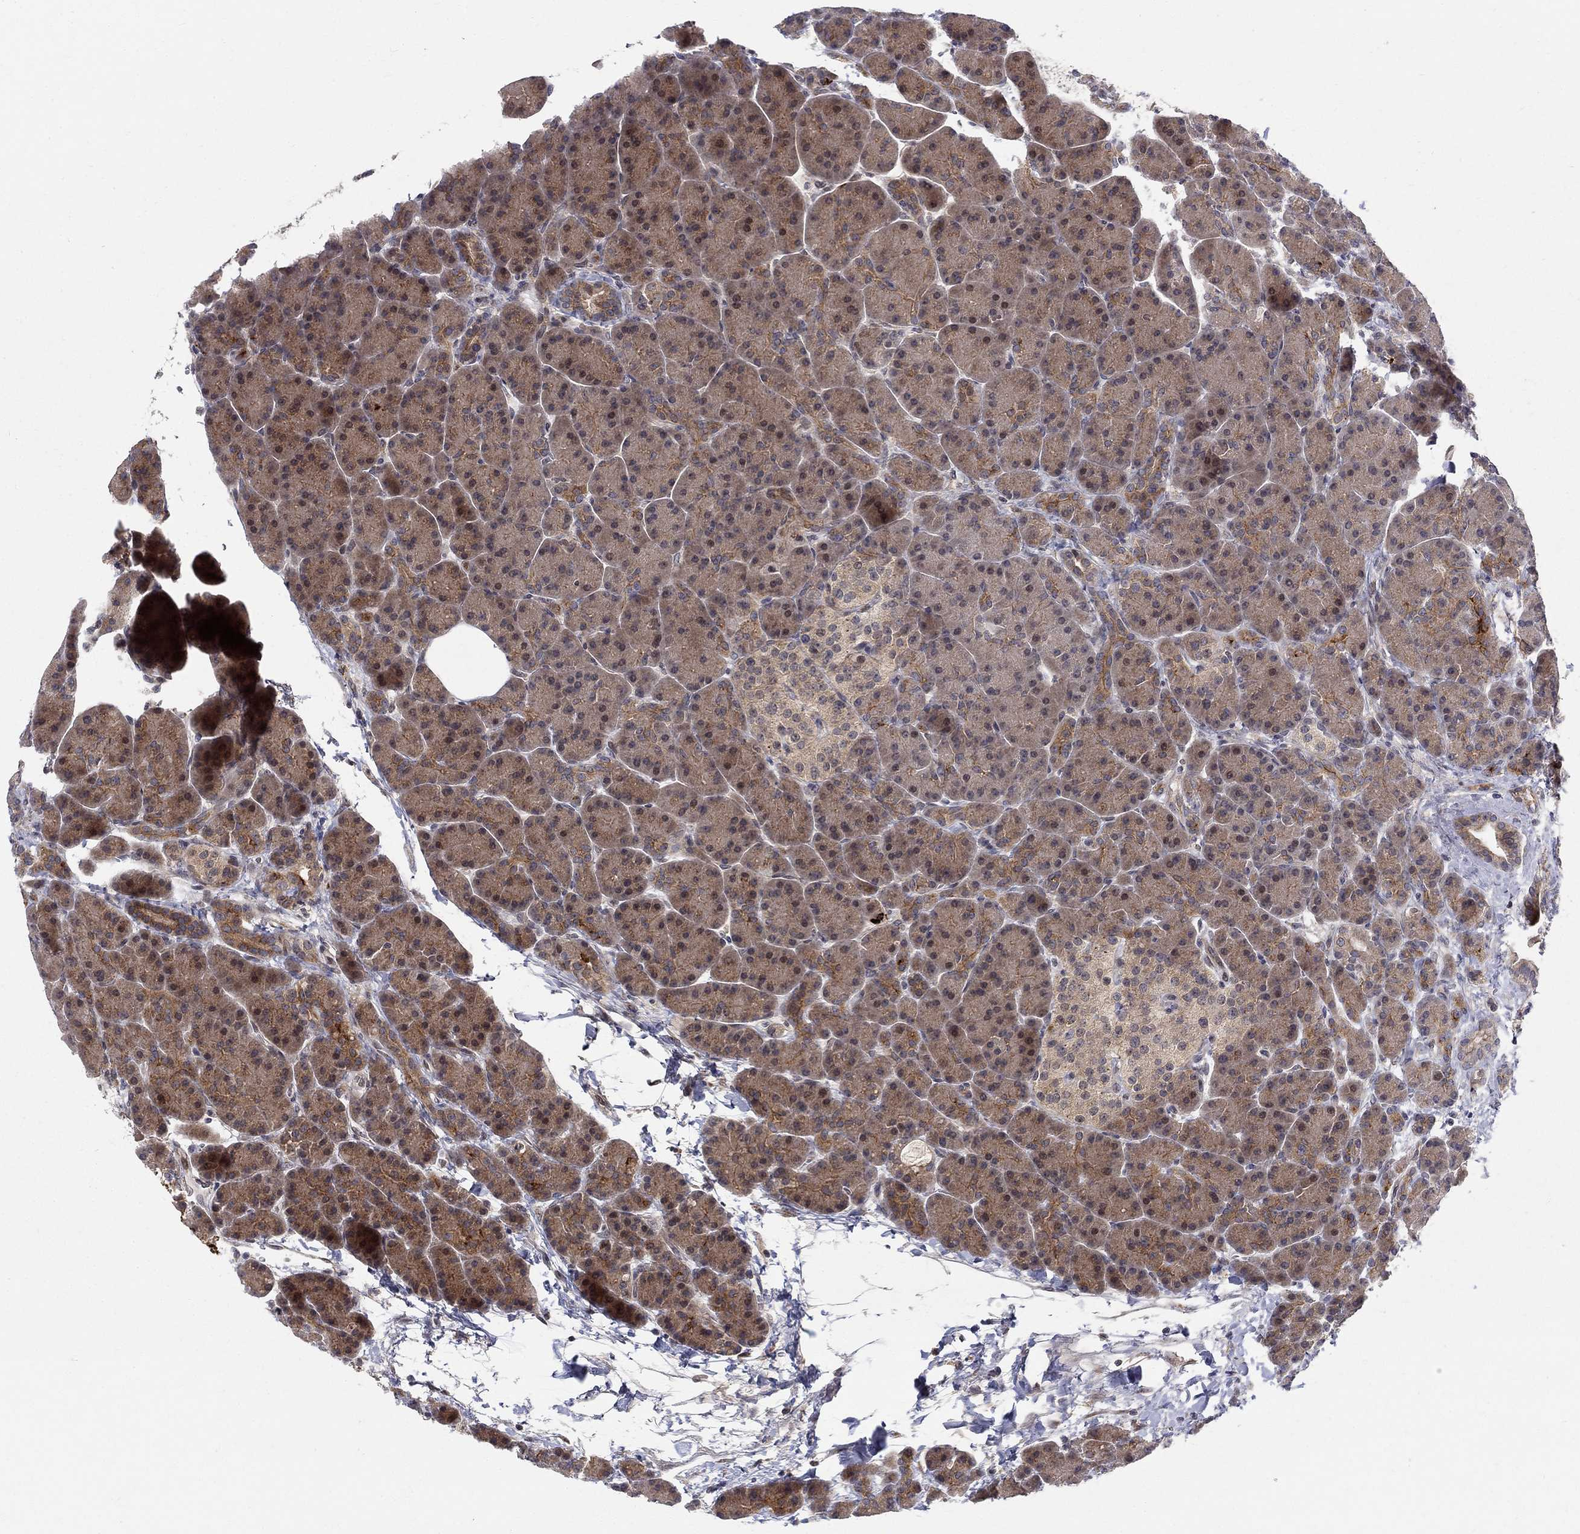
{"staining": {"intensity": "moderate", "quantity": "<25%", "location": "cytoplasmic/membranous"}, "tissue": "pancreas", "cell_type": "Exocrine glandular cells", "image_type": "normal", "snomed": [{"axis": "morphology", "description": "Normal tissue, NOS"}, {"axis": "topography", "description": "Pancreas"}], "caption": "The photomicrograph demonstrates staining of normal pancreas, revealing moderate cytoplasmic/membranous protein positivity (brown color) within exocrine glandular cells.", "gene": "WDR19", "patient": {"sex": "female", "age": 63}}